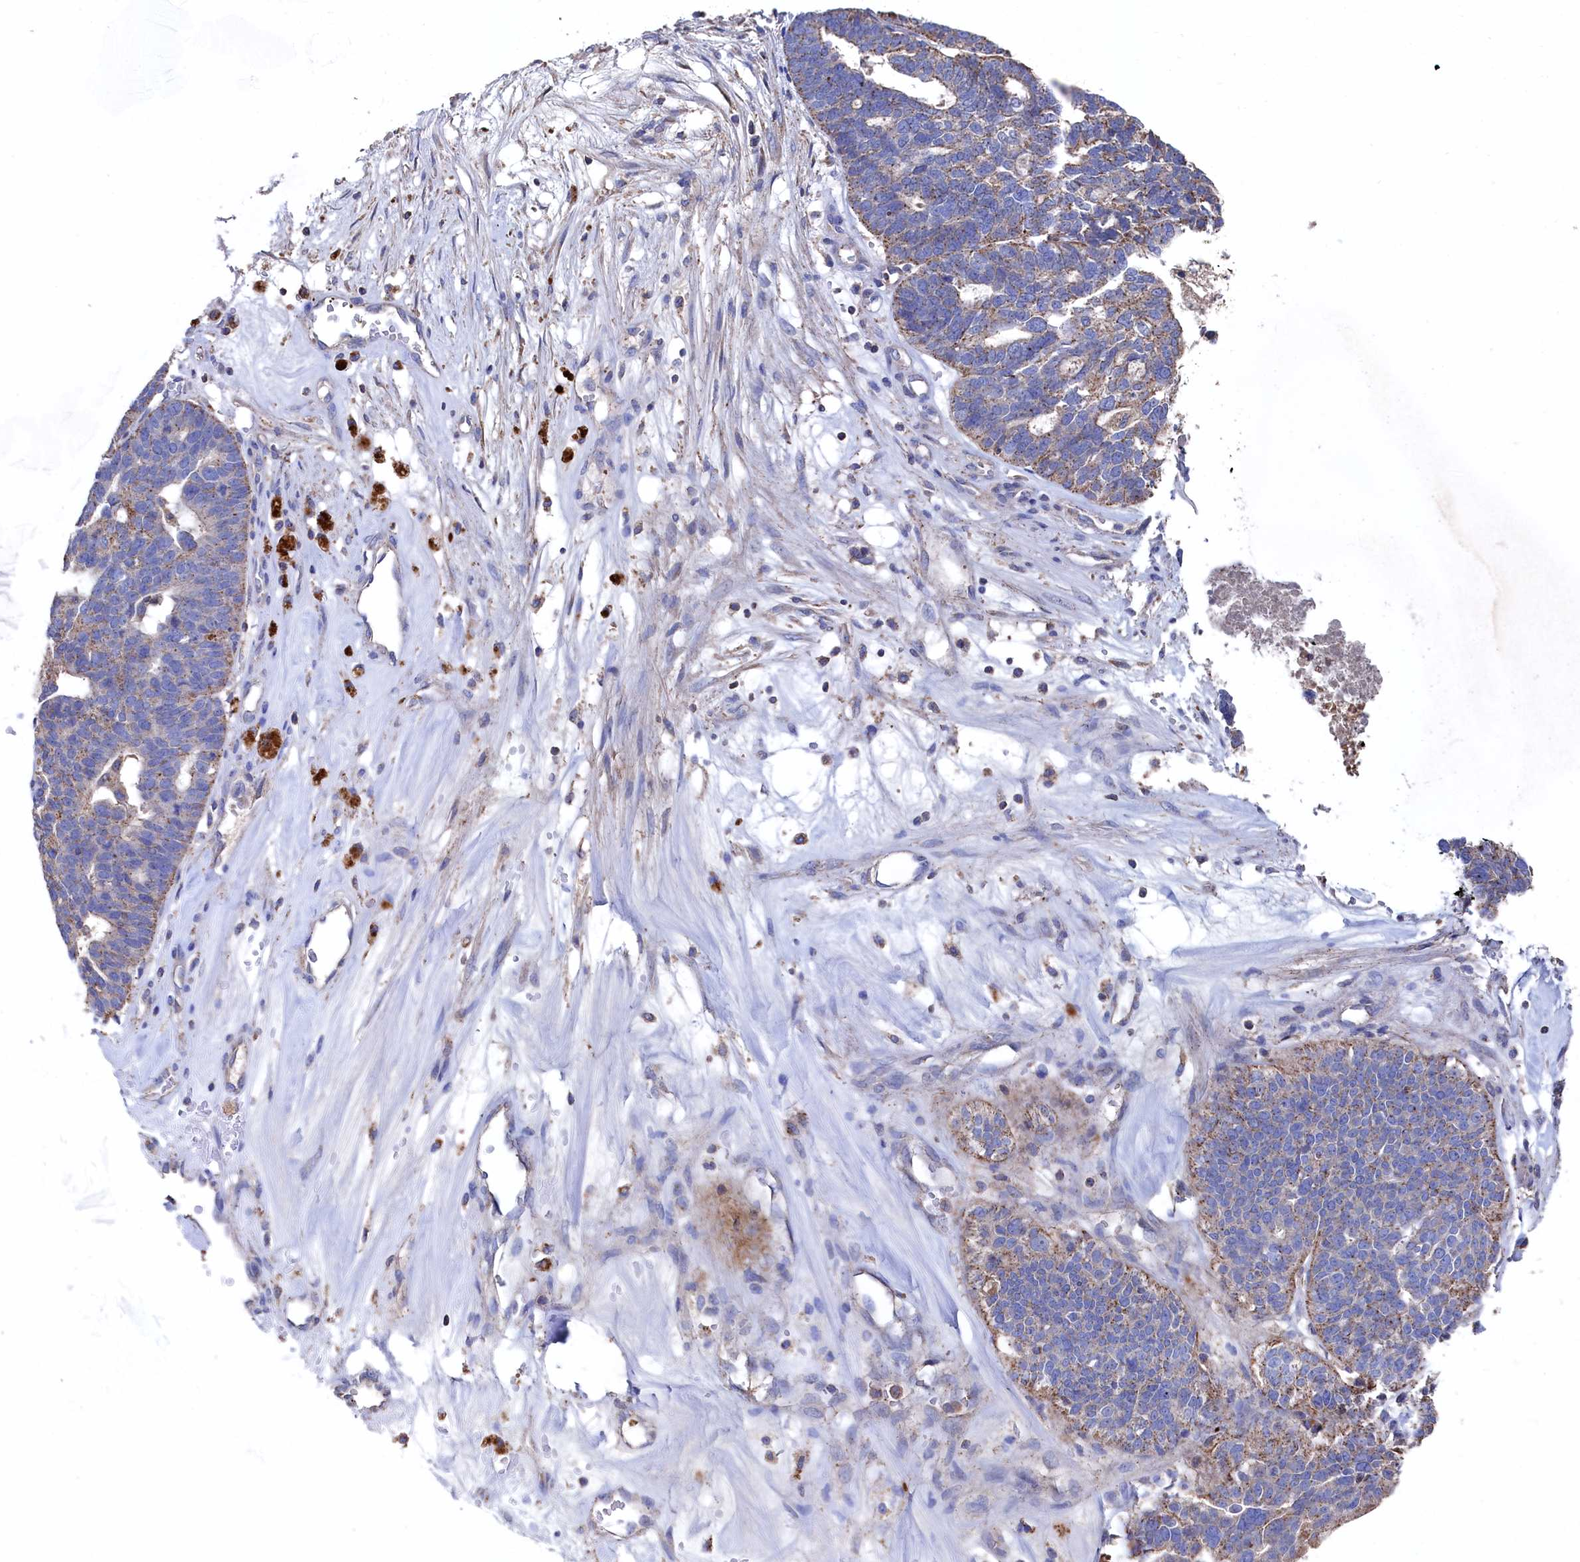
{"staining": {"intensity": "weak", "quantity": "<25%", "location": "cytoplasmic/membranous"}, "tissue": "ovarian cancer", "cell_type": "Tumor cells", "image_type": "cancer", "snomed": [{"axis": "morphology", "description": "Cystadenocarcinoma, serous, NOS"}, {"axis": "topography", "description": "Ovary"}], "caption": "This micrograph is of ovarian cancer (serous cystadenocarcinoma) stained with immunohistochemistry to label a protein in brown with the nuclei are counter-stained blue. There is no expression in tumor cells.", "gene": "TK2", "patient": {"sex": "female", "age": 59}}